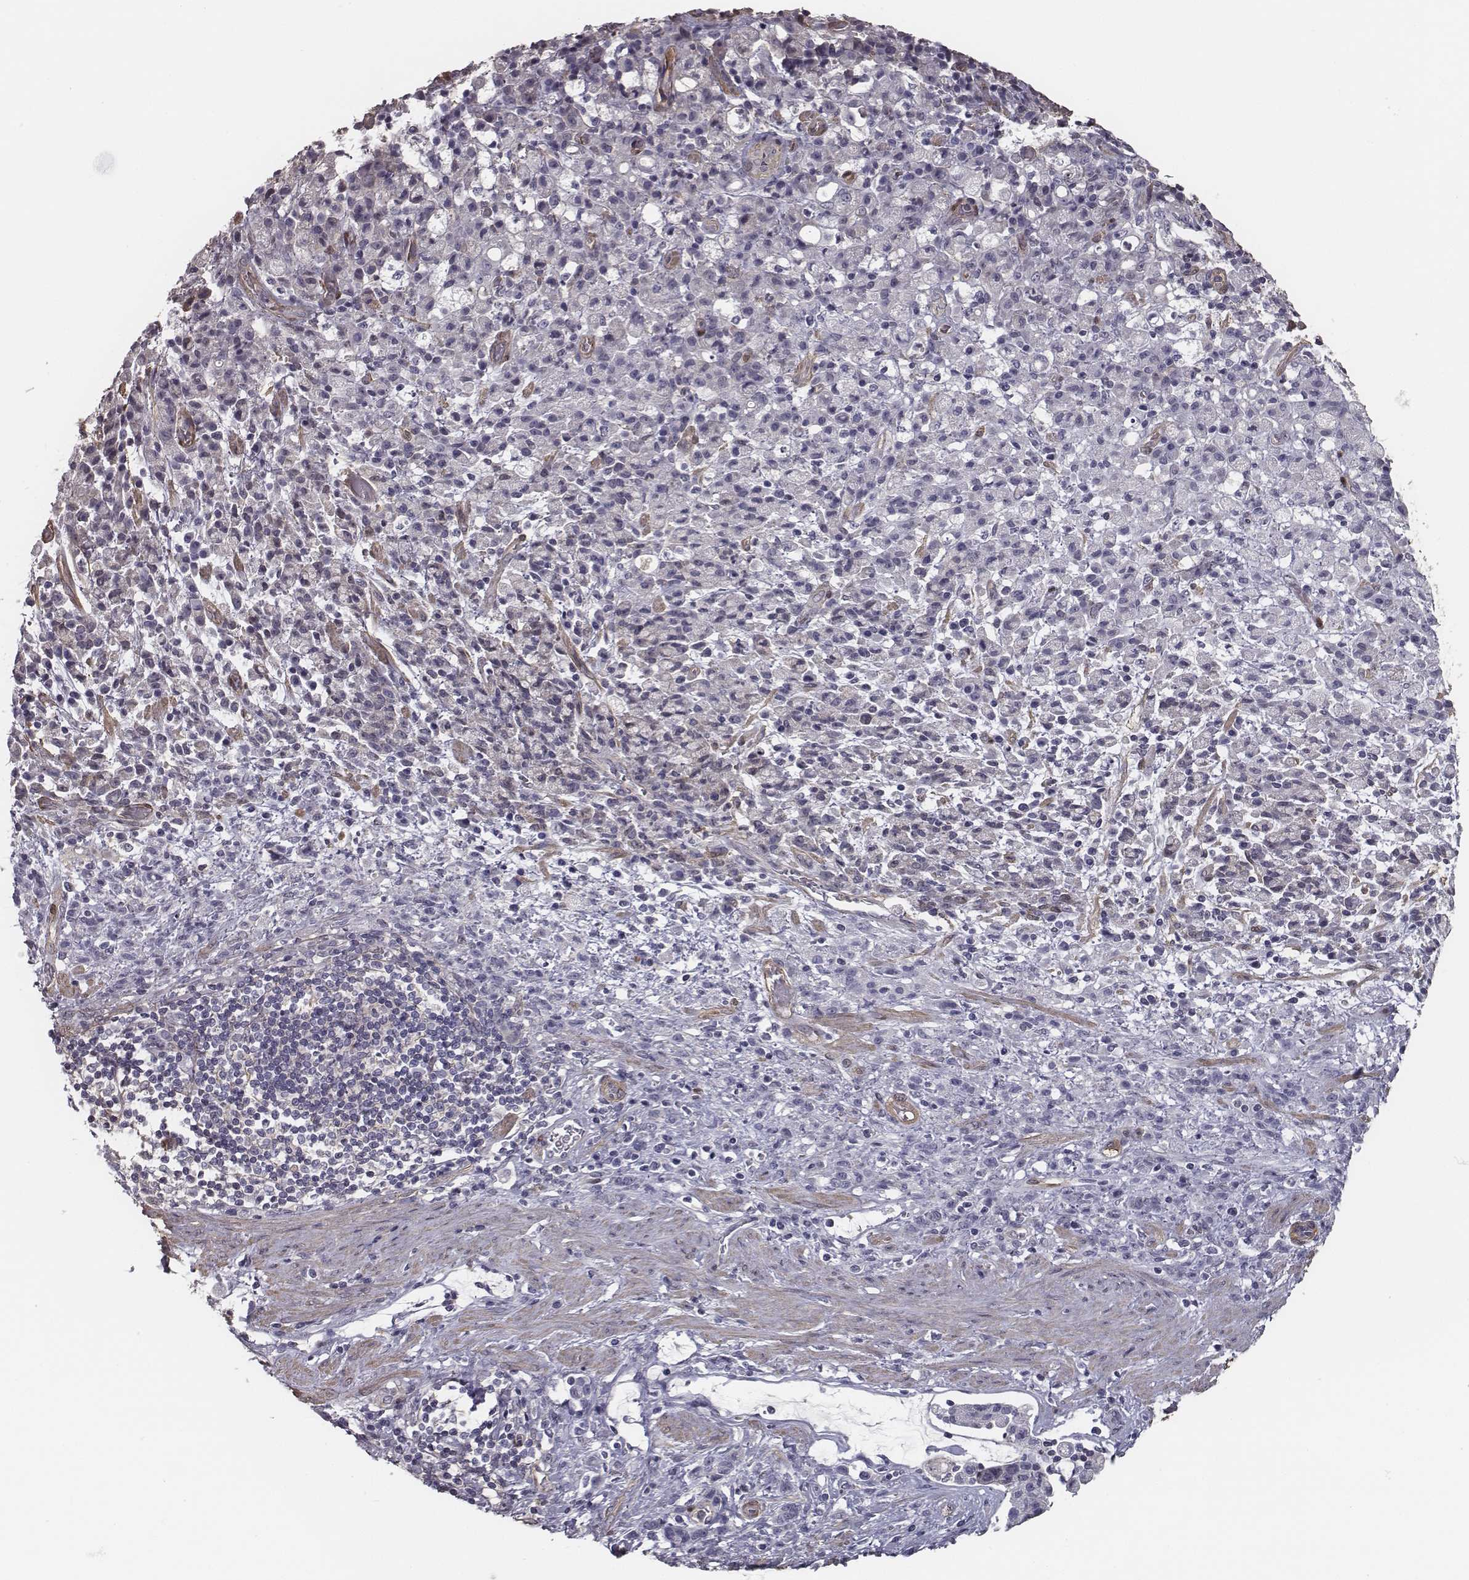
{"staining": {"intensity": "negative", "quantity": "none", "location": "none"}, "tissue": "stomach cancer", "cell_type": "Tumor cells", "image_type": "cancer", "snomed": [{"axis": "morphology", "description": "Adenocarcinoma, NOS"}, {"axis": "topography", "description": "Stomach"}], "caption": "Tumor cells show no significant protein staining in adenocarcinoma (stomach). (DAB (3,3'-diaminobenzidine) IHC, high magnification).", "gene": "ISYNA1", "patient": {"sex": "female", "age": 60}}